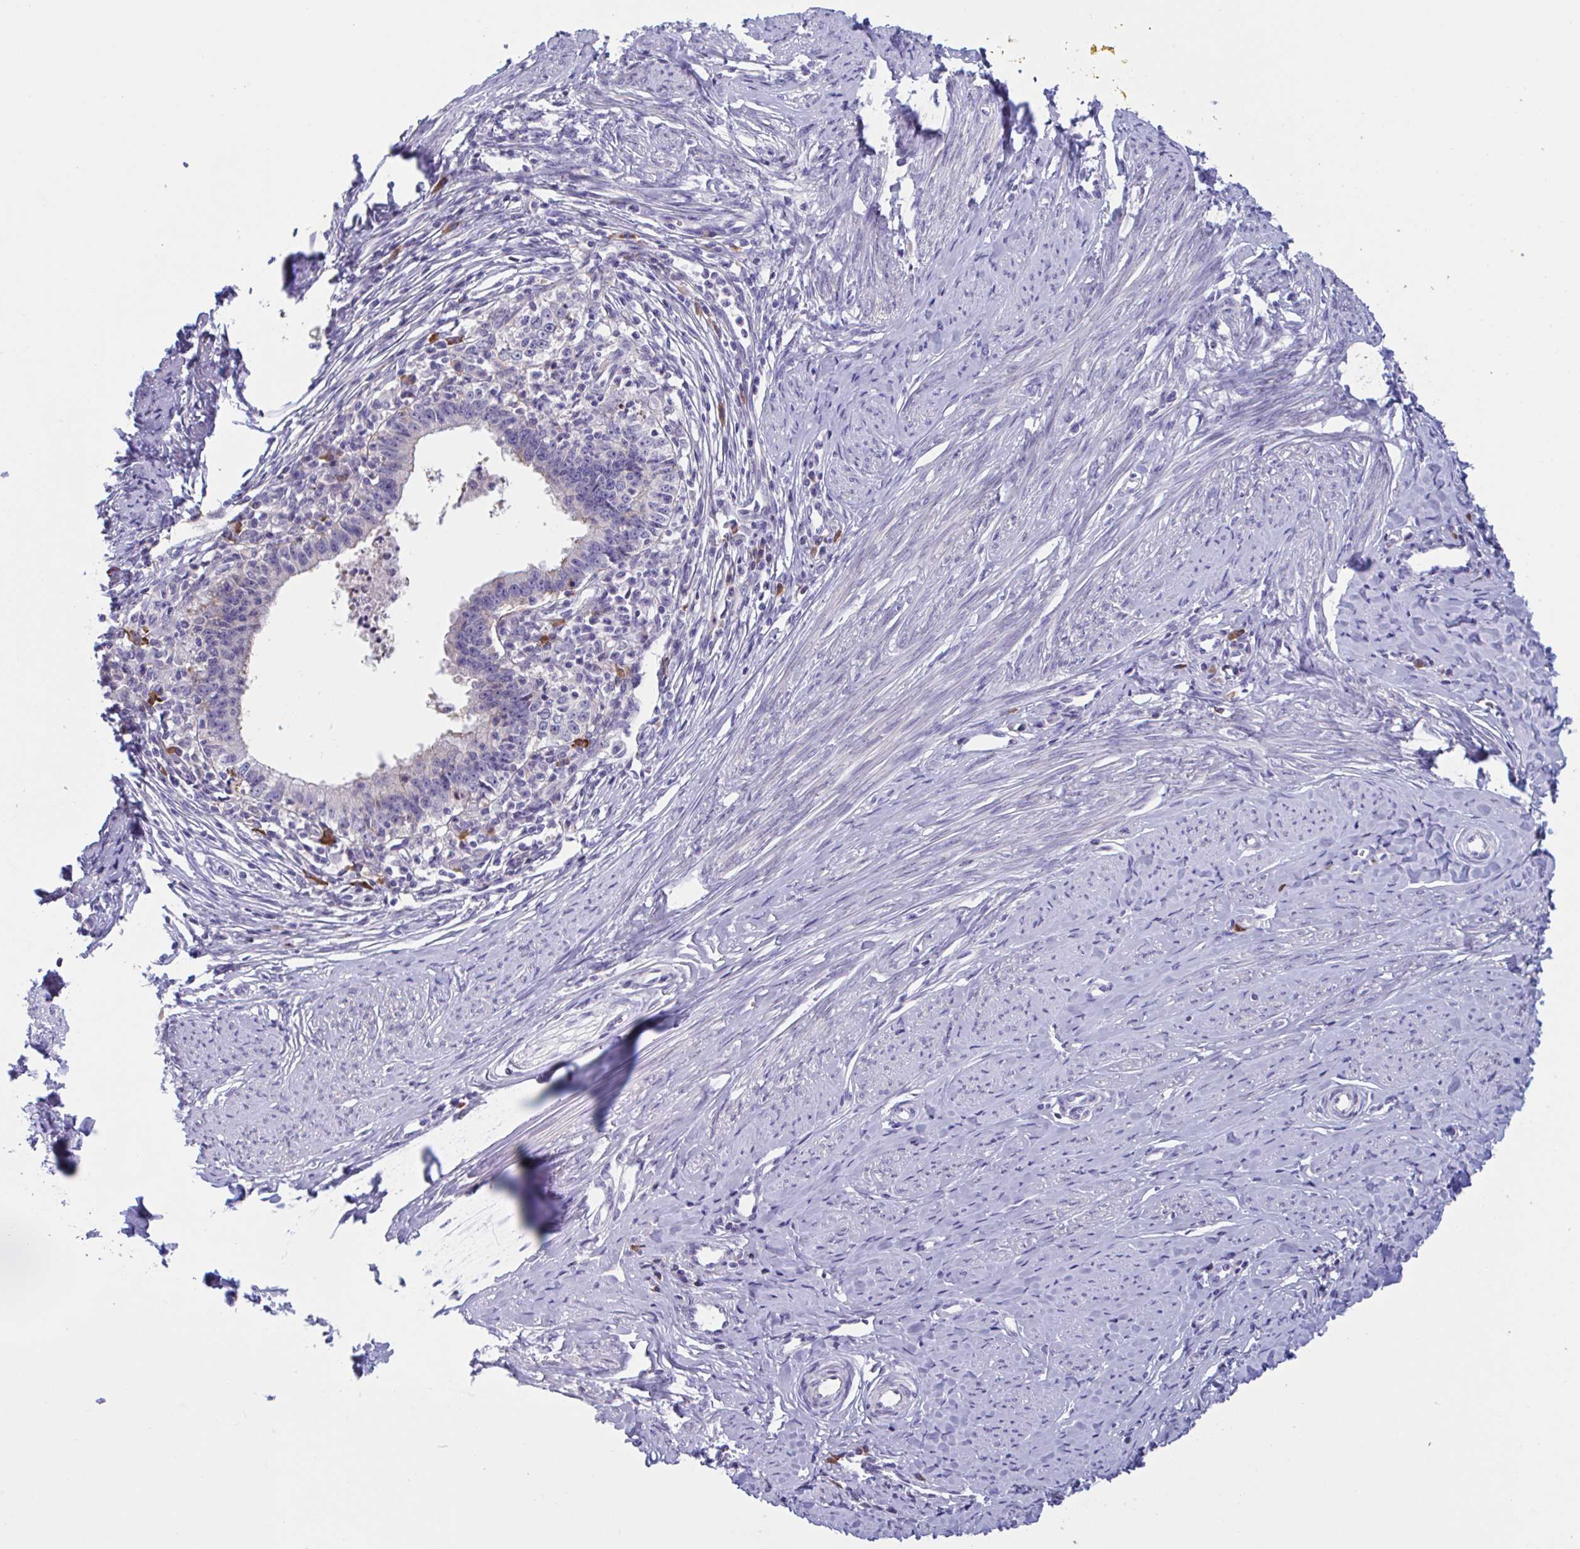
{"staining": {"intensity": "negative", "quantity": "none", "location": "none"}, "tissue": "cervical cancer", "cell_type": "Tumor cells", "image_type": "cancer", "snomed": [{"axis": "morphology", "description": "Adenocarcinoma, NOS"}, {"axis": "topography", "description": "Cervix"}], "caption": "This is a histopathology image of immunohistochemistry staining of cervical cancer, which shows no positivity in tumor cells. Brightfield microscopy of IHC stained with DAB (3,3'-diaminobenzidine) (brown) and hematoxylin (blue), captured at high magnification.", "gene": "MS4A14", "patient": {"sex": "female", "age": 36}}